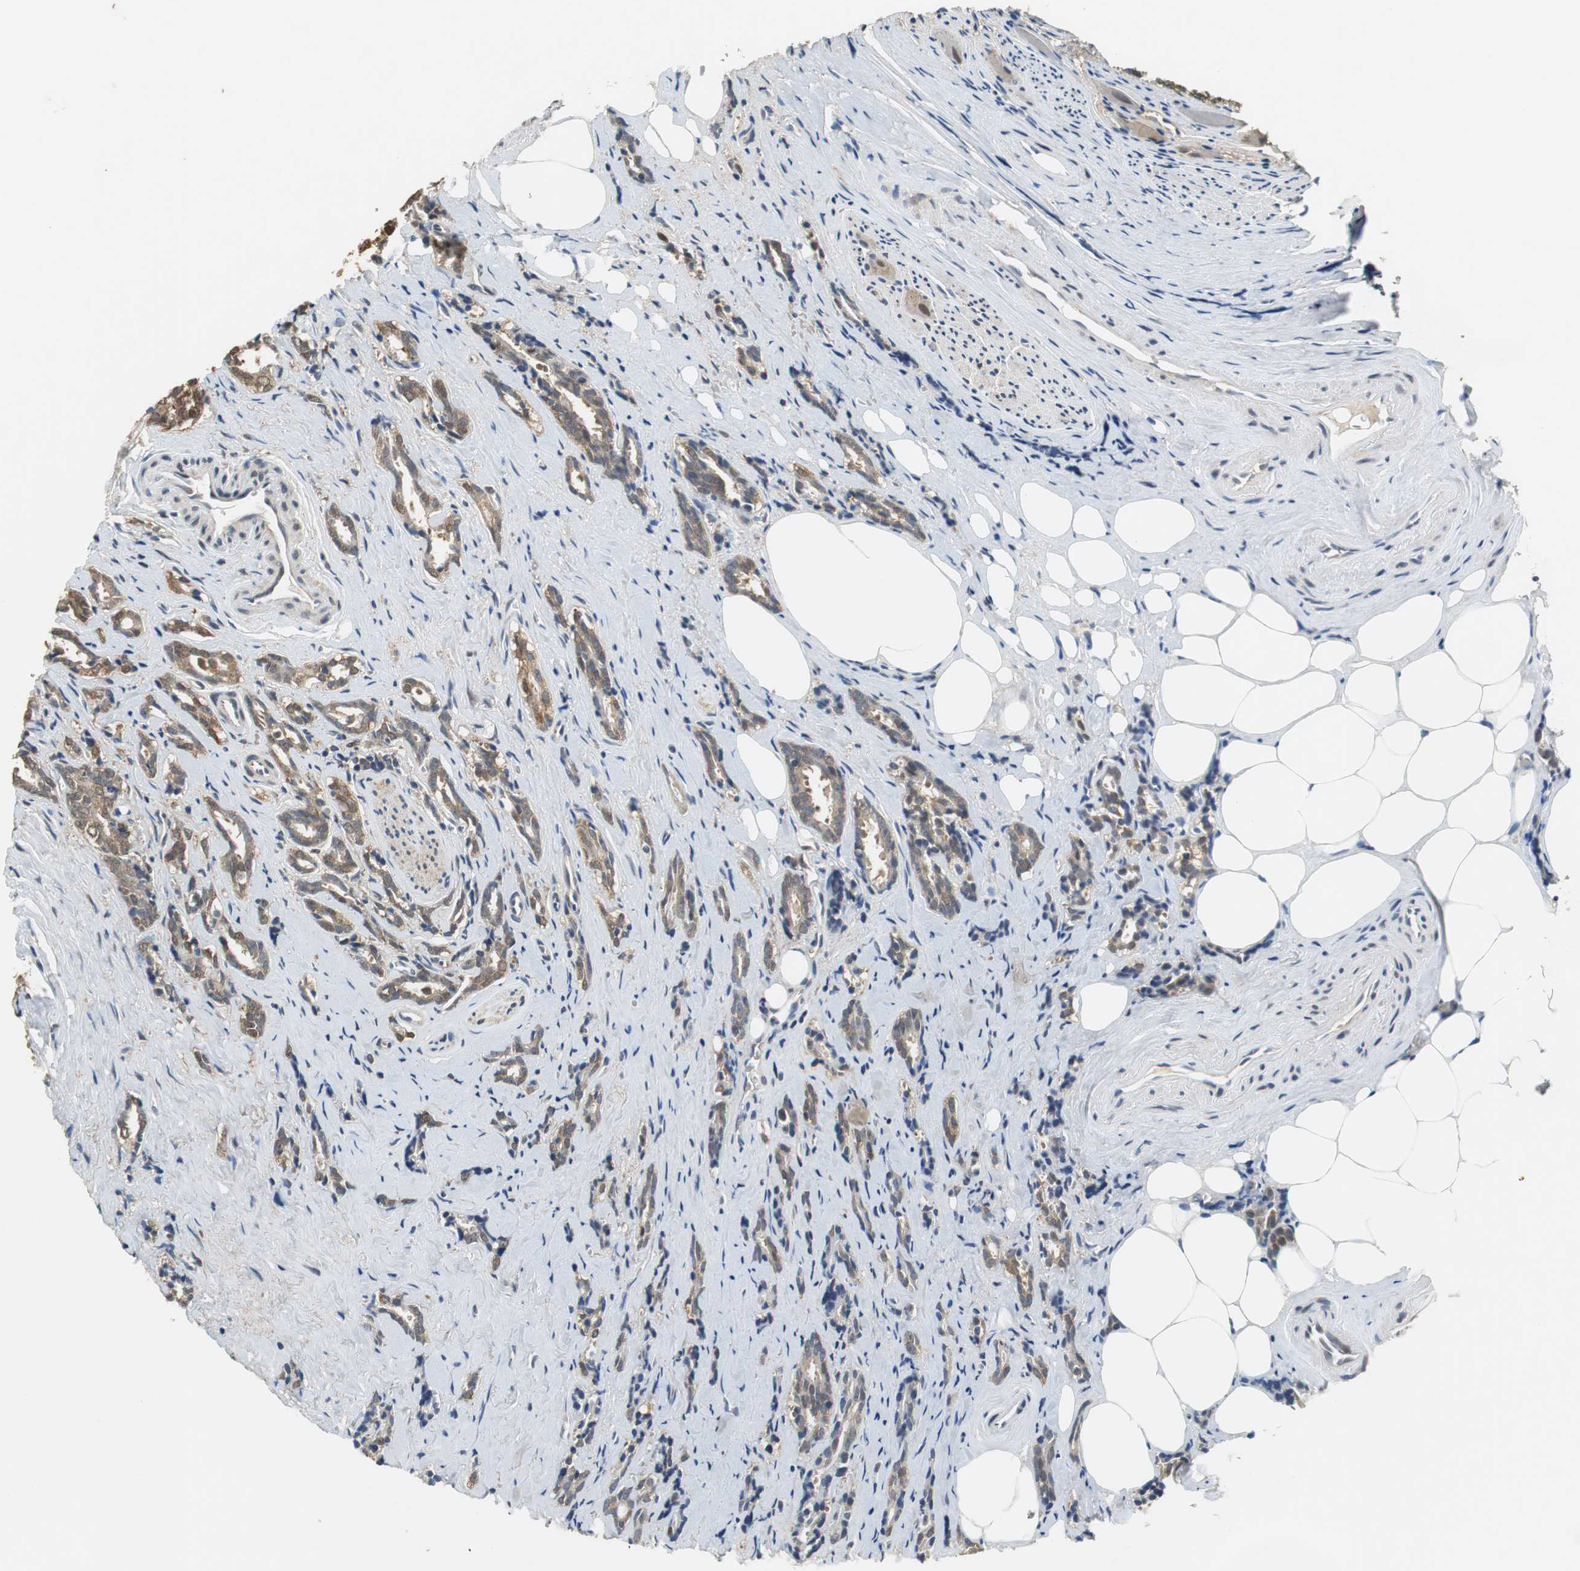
{"staining": {"intensity": "moderate", "quantity": ">75%", "location": "cytoplasmic/membranous"}, "tissue": "prostate cancer", "cell_type": "Tumor cells", "image_type": "cancer", "snomed": [{"axis": "morphology", "description": "Adenocarcinoma, High grade"}, {"axis": "topography", "description": "Prostate"}], "caption": "Protein staining demonstrates moderate cytoplasmic/membranous positivity in approximately >75% of tumor cells in prostate cancer (high-grade adenocarcinoma).", "gene": "UBQLN2", "patient": {"sex": "male", "age": 67}}